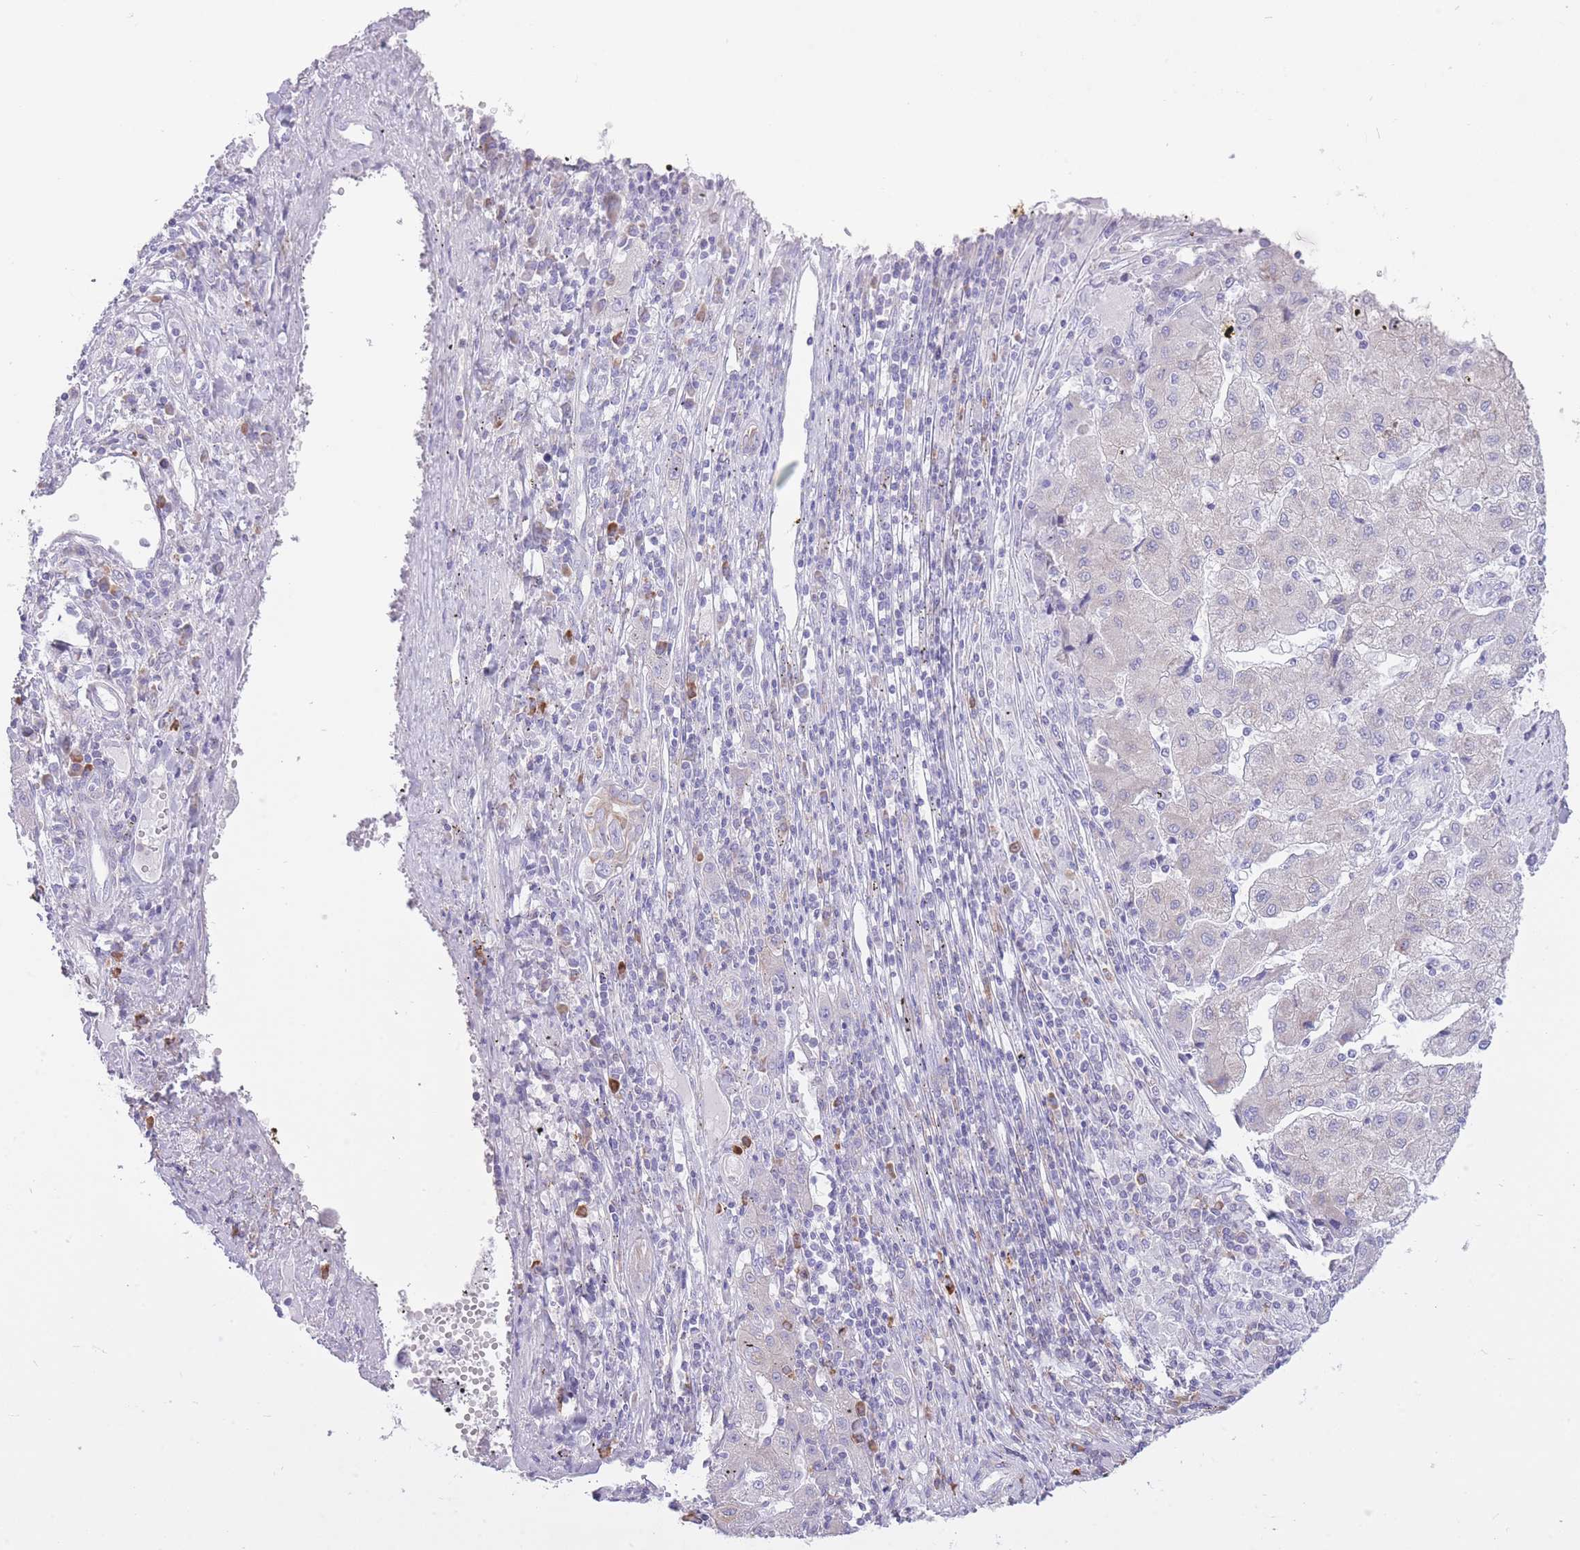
{"staining": {"intensity": "negative", "quantity": "none", "location": "none"}, "tissue": "liver cancer", "cell_type": "Tumor cells", "image_type": "cancer", "snomed": [{"axis": "morphology", "description": "Carcinoma, Hepatocellular, NOS"}, {"axis": "topography", "description": "Liver"}], "caption": "This is a histopathology image of immunohistochemistry staining of liver cancer, which shows no staining in tumor cells.", "gene": "ZNF501", "patient": {"sex": "male", "age": 72}}